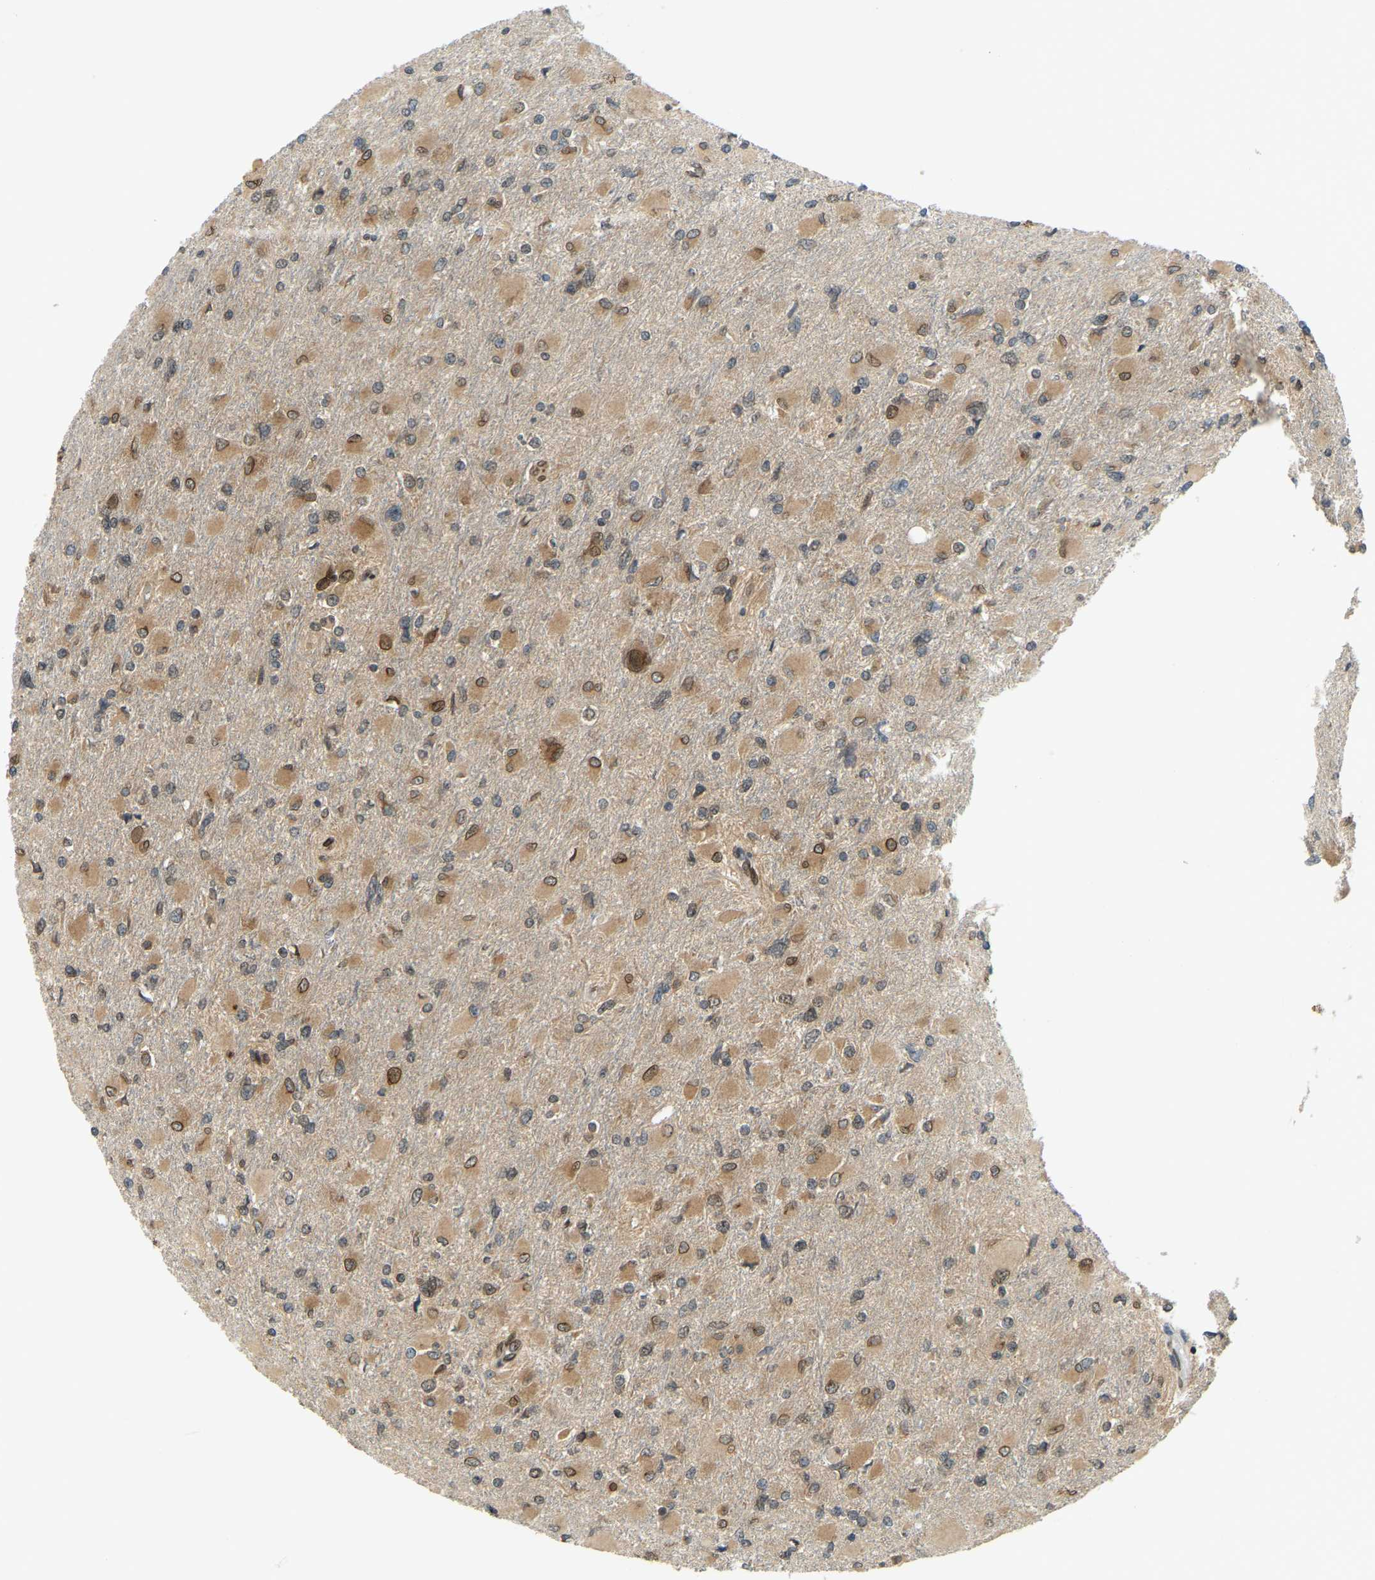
{"staining": {"intensity": "moderate", "quantity": "25%-75%", "location": "cytoplasmic/membranous,nuclear"}, "tissue": "glioma", "cell_type": "Tumor cells", "image_type": "cancer", "snomed": [{"axis": "morphology", "description": "Glioma, malignant, High grade"}, {"axis": "topography", "description": "Cerebral cortex"}], "caption": "High-magnification brightfield microscopy of glioma stained with DAB (3,3'-diaminobenzidine) (brown) and counterstained with hematoxylin (blue). tumor cells exhibit moderate cytoplasmic/membranous and nuclear expression is identified in about25%-75% of cells.", "gene": "SYNE1", "patient": {"sex": "female", "age": 36}}